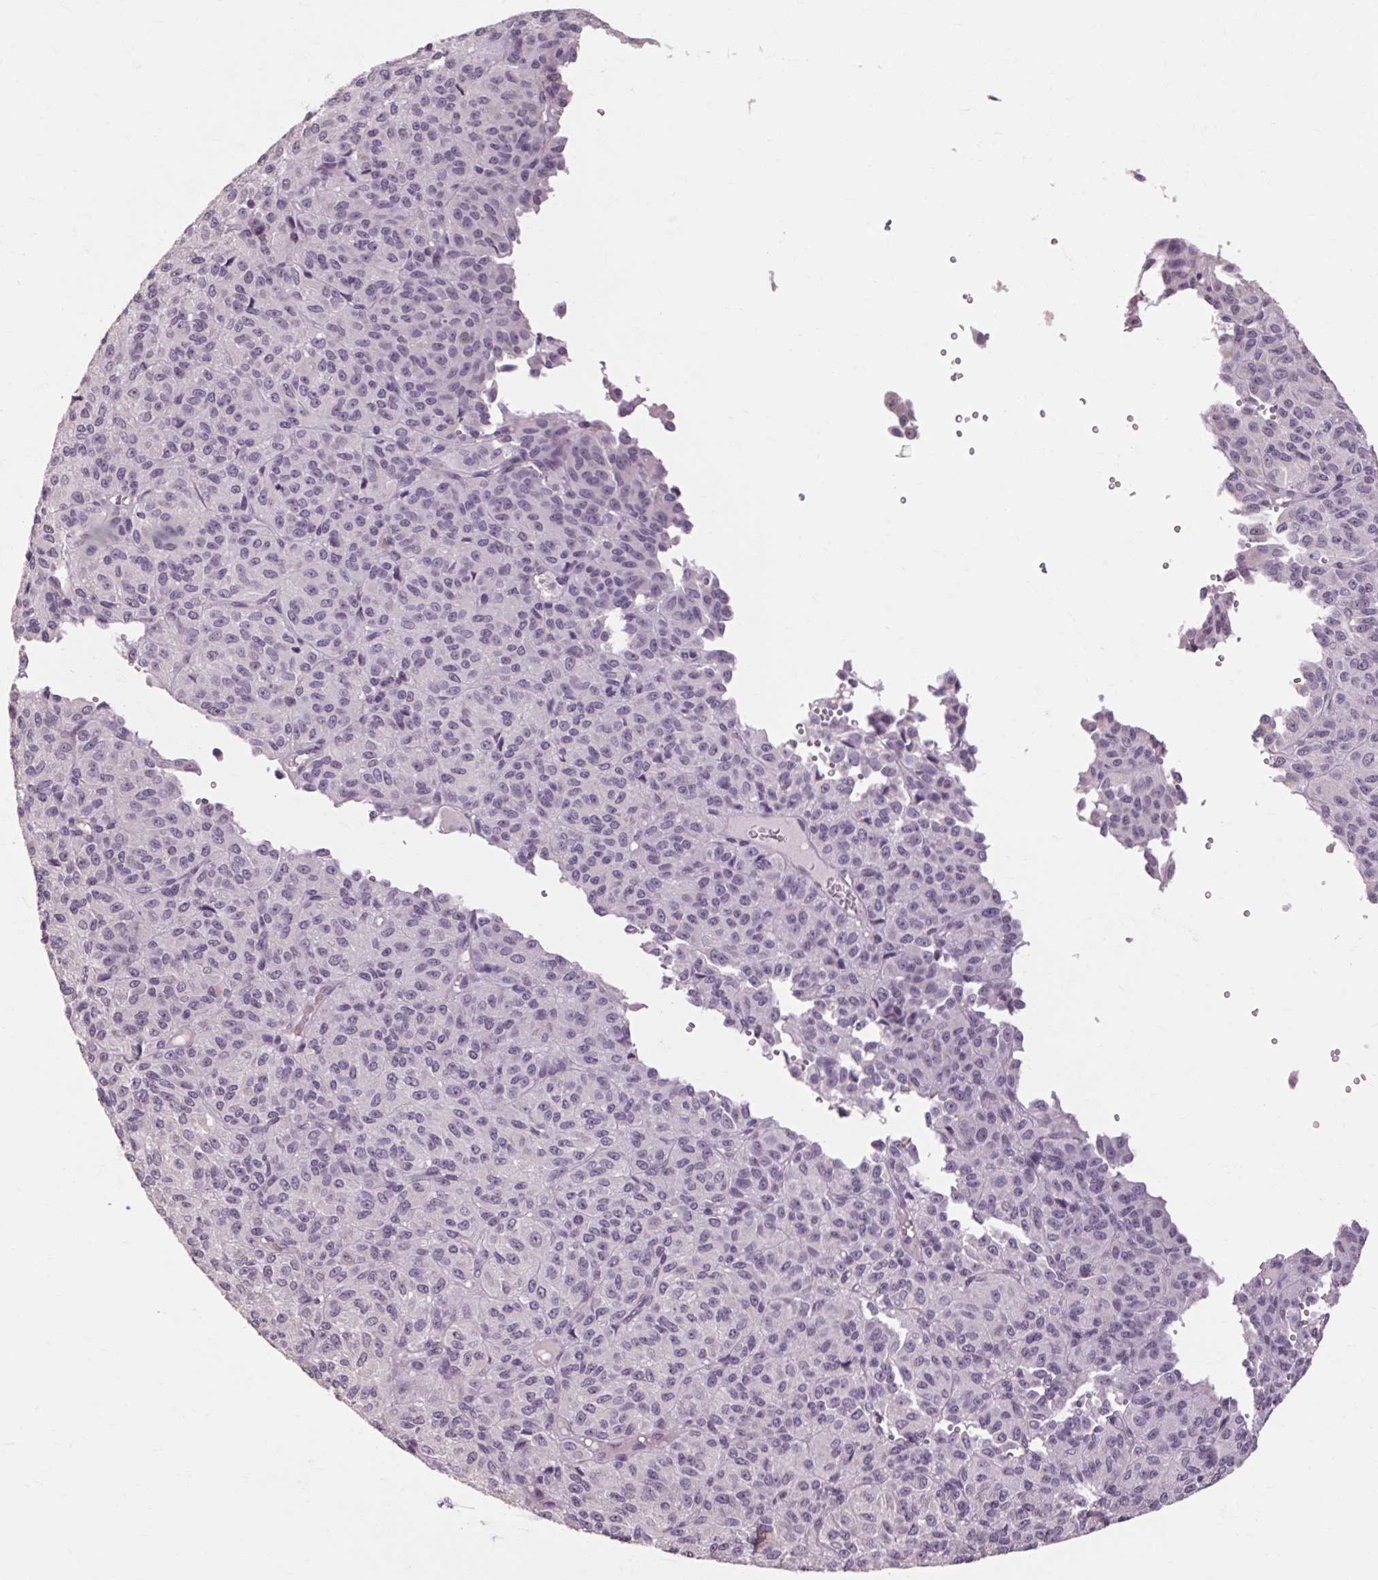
{"staining": {"intensity": "negative", "quantity": "none", "location": "none"}, "tissue": "melanoma", "cell_type": "Tumor cells", "image_type": "cancer", "snomed": [{"axis": "morphology", "description": "Malignant melanoma, Metastatic site"}, {"axis": "topography", "description": "Brain"}], "caption": "Protein analysis of malignant melanoma (metastatic site) exhibits no significant expression in tumor cells.", "gene": "POMC", "patient": {"sex": "female", "age": 56}}